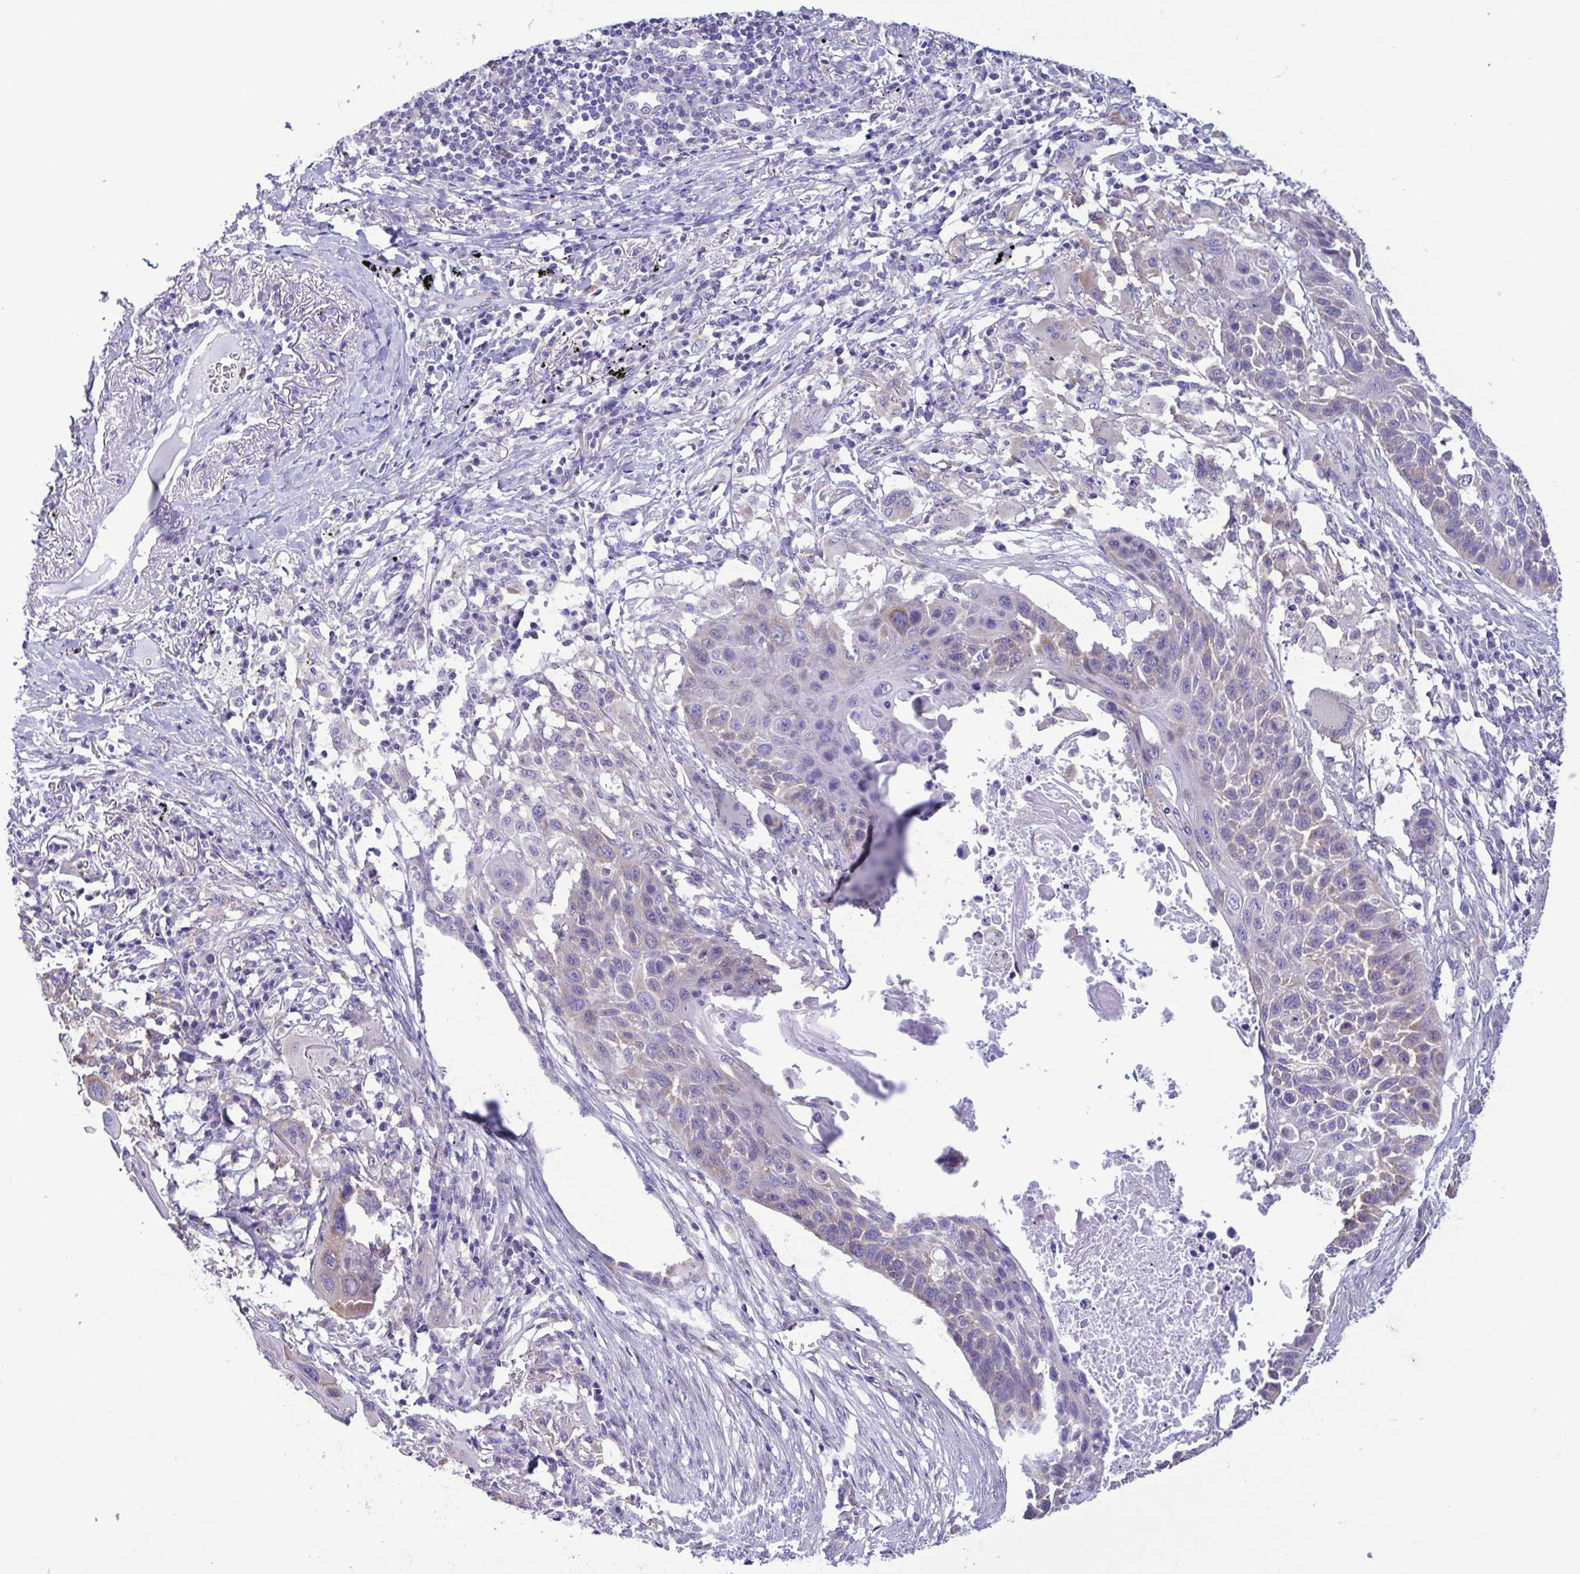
{"staining": {"intensity": "negative", "quantity": "none", "location": "none"}, "tissue": "lung cancer", "cell_type": "Tumor cells", "image_type": "cancer", "snomed": [{"axis": "morphology", "description": "Squamous cell carcinoma, NOS"}, {"axis": "topography", "description": "Lung"}], "caption": "Lung cancer stained for a protein using IHC displays no positivity tumor cells.", "gene": "TNNI3", "patient": {"sex": "male", "age": 78}}